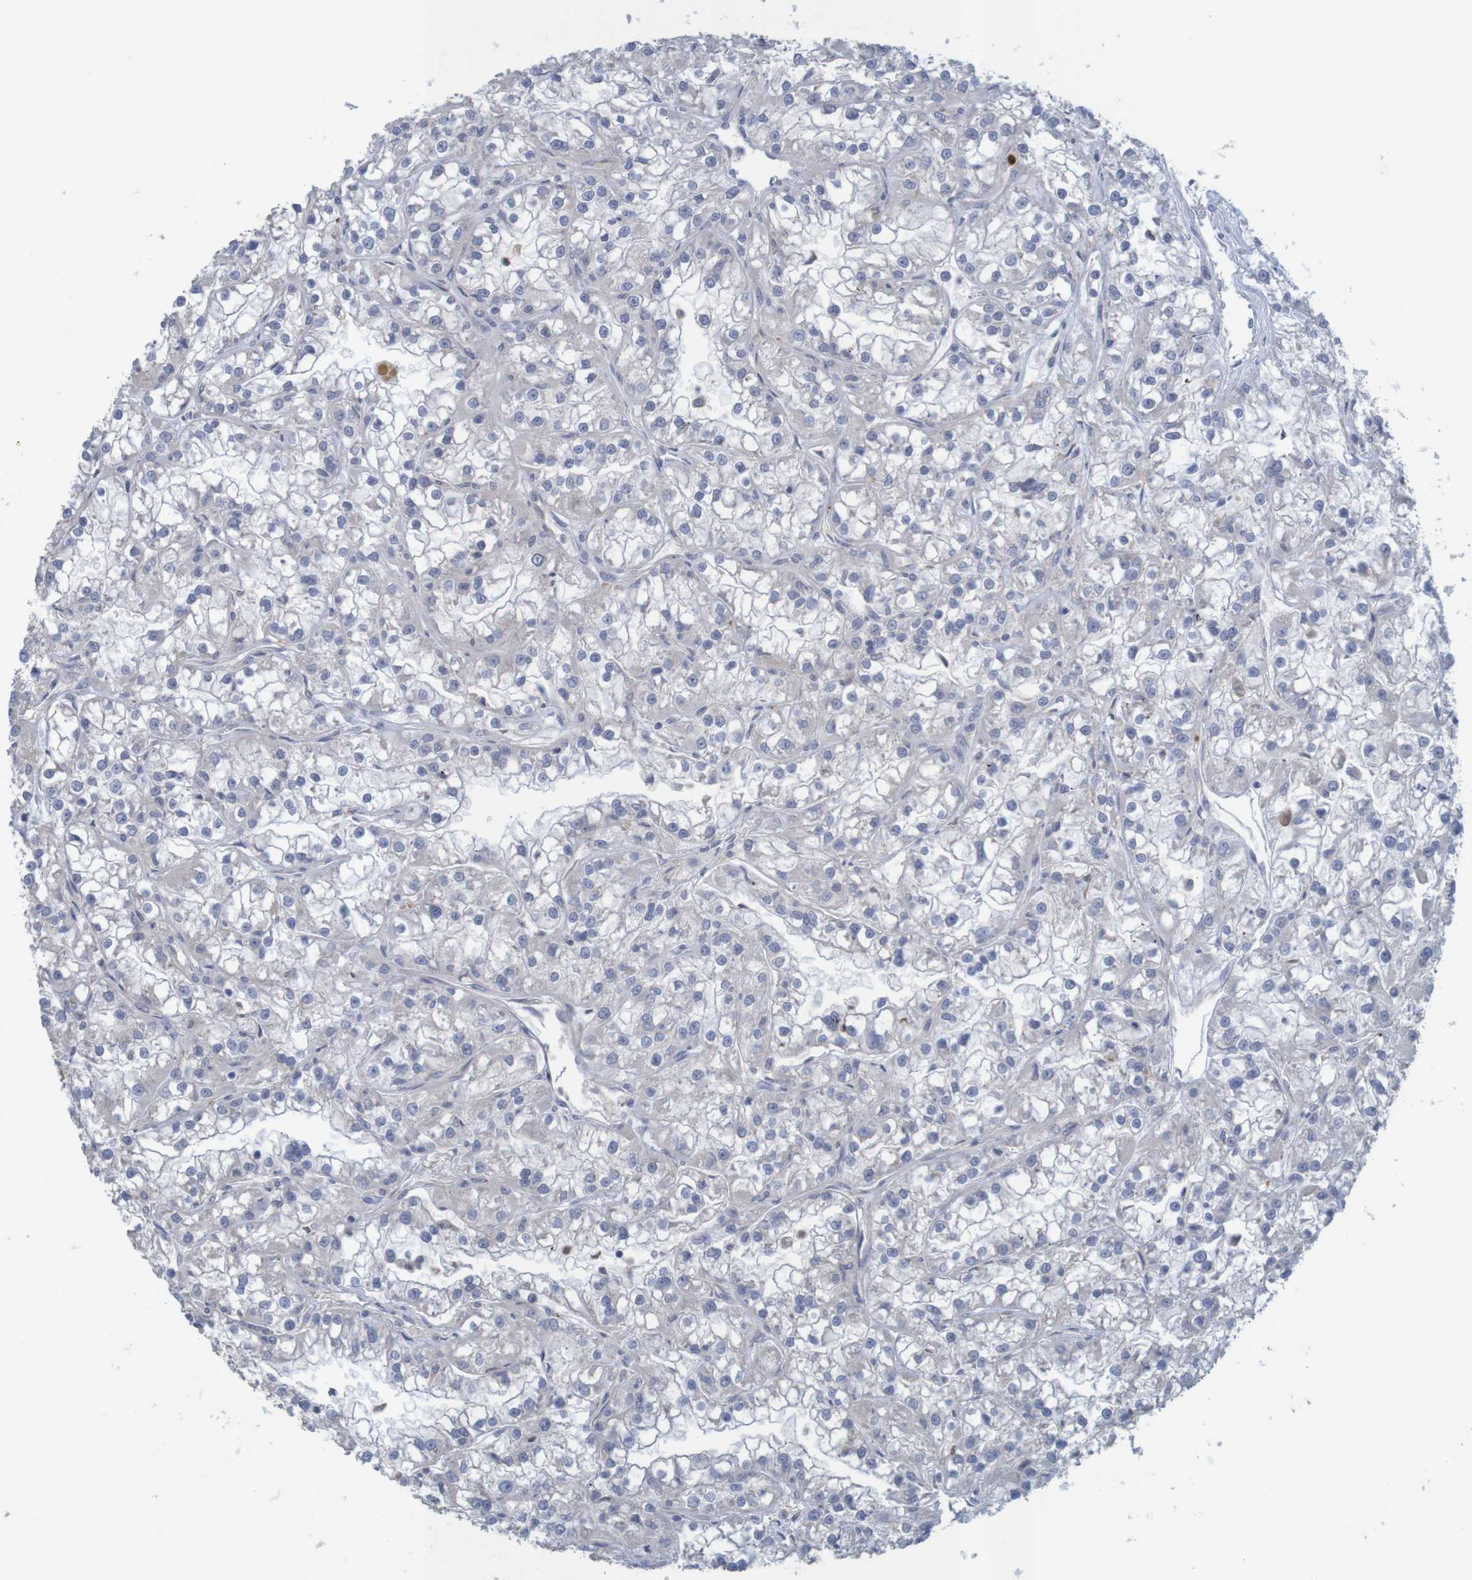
{"staining": {"intensity": "negative", "quantity": "none", "location": "none"}, "tissue": "renal cancer", "cell_type": "Tumor cells", "image_type": "cancer", "snomed": [{"axis": "morphology", "description": "Adenocarcinoma, NOS"}, {"axis": "topography", "description": "Kidney"}], "caption": "A histopathology image of human adenocarcinoma (renal) is negative for staining in tumor cells.", "gene": "KRT23", "patient": {"sex": "female", "age": 52}}